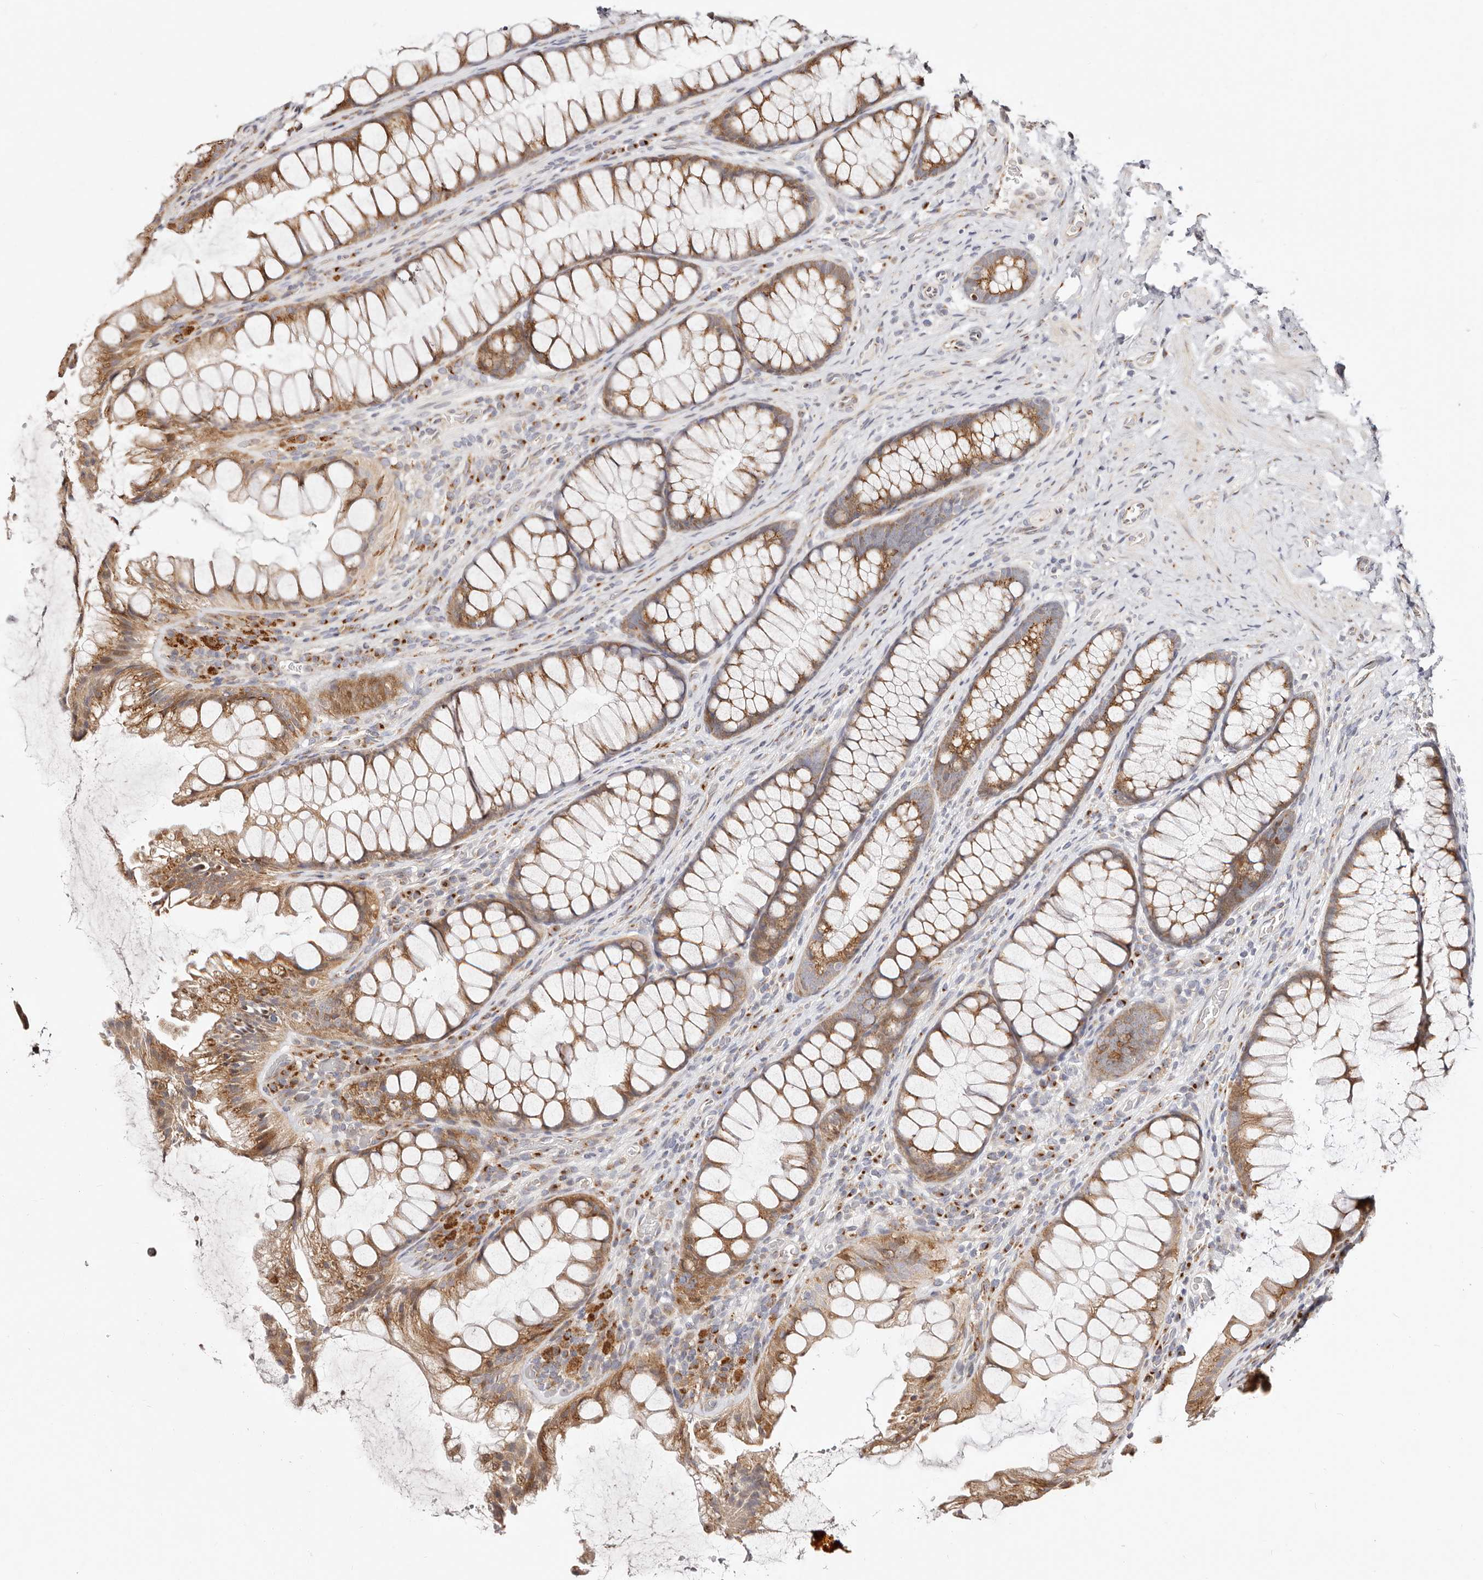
{"staining": {"intensity": "negative", "quantity": "none", "location": "none"}, "tissue": "colon", "cell_type": "Endothelial cells", "image_type": "normal", "snomed": [{"axis": "morphology", "description": "Normal tissue, NOS"}, {"axis": "topography", "description": "Colon"}], "caption": "Immunohistochemistry of unremarkable colon reveals no positivity in endothelial cells.", "gene": "MAPK6", "patient": {"sex": "female", "age": 62}}